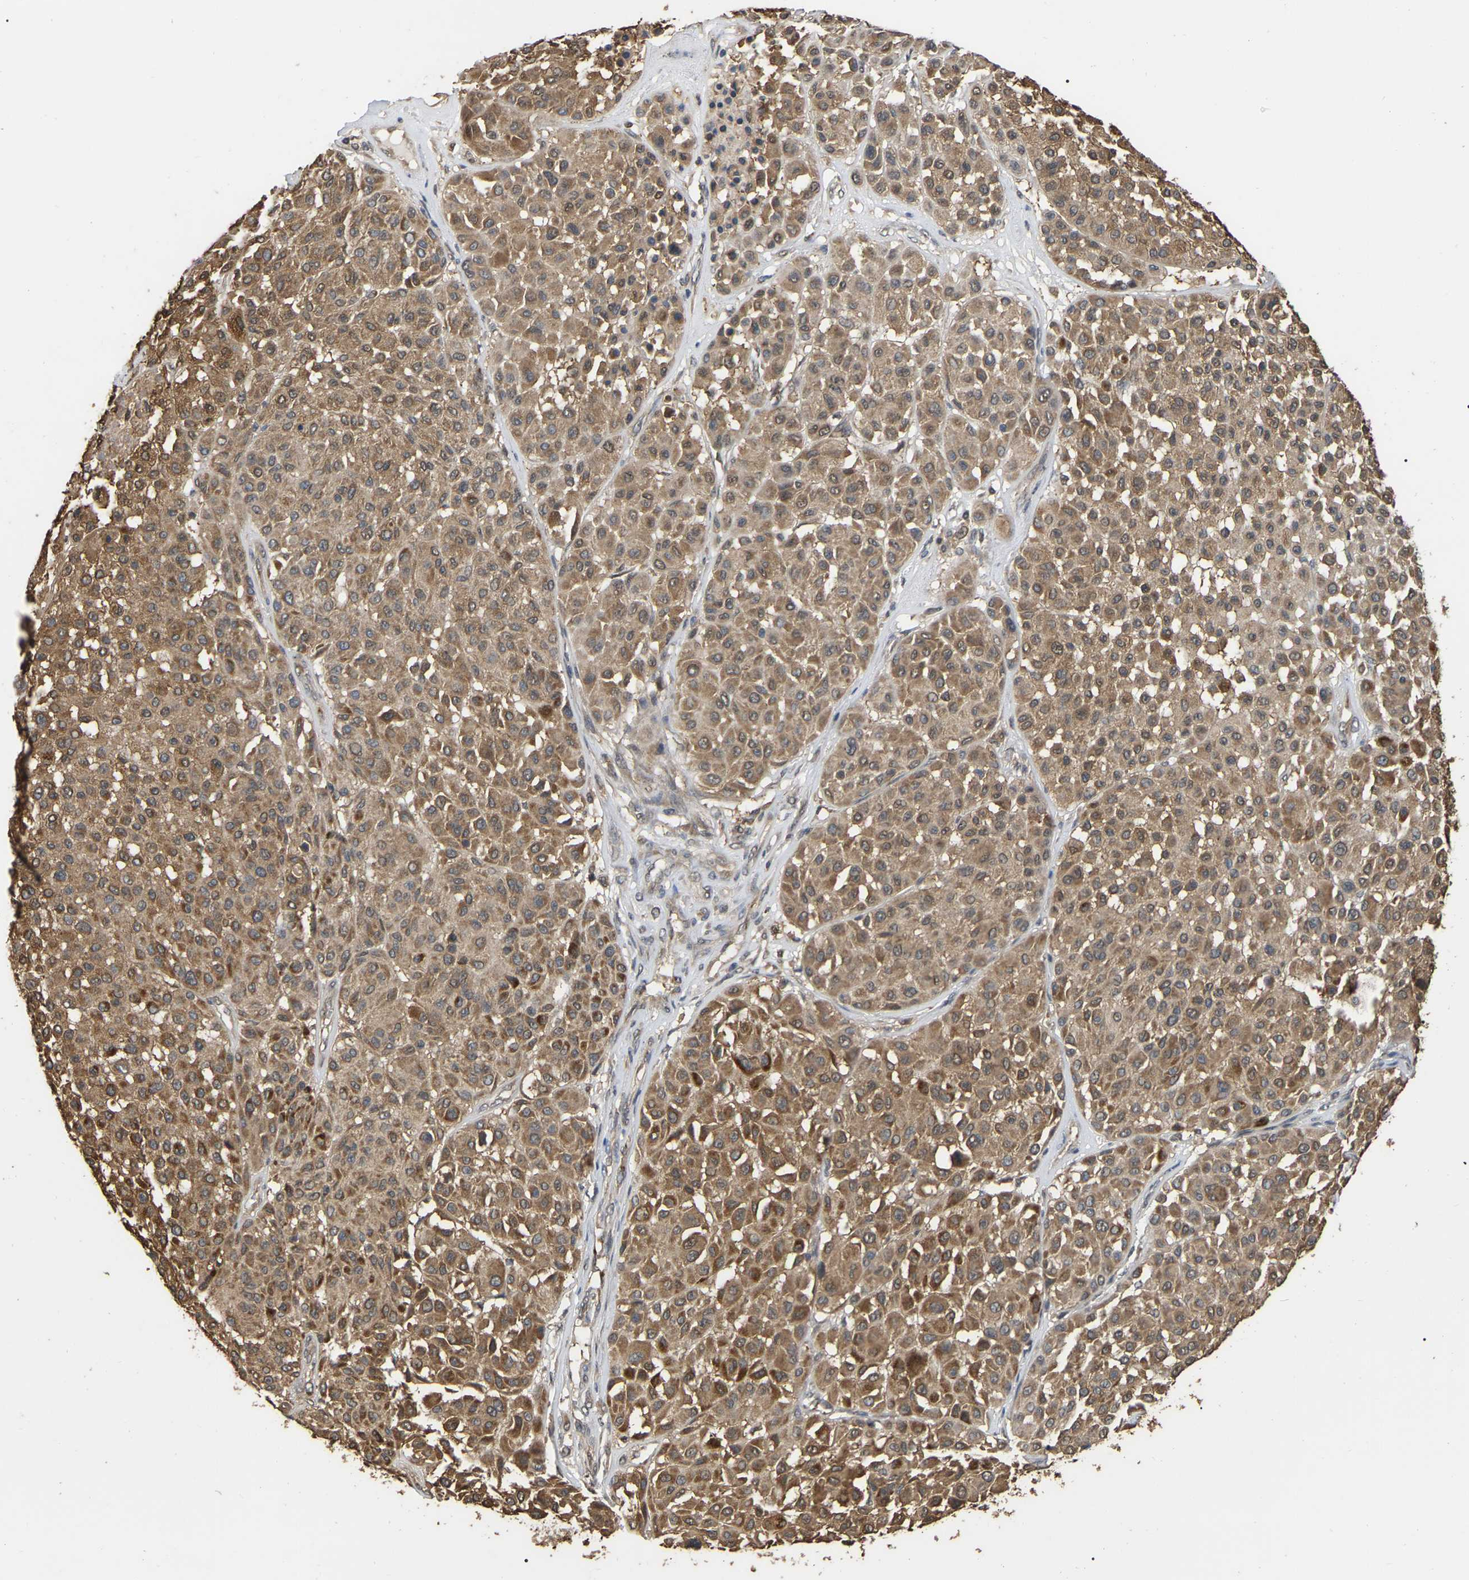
{"staining": {"intensity": "moderate", "quantity": ">75%", "location": "cytoplasmic/membranous"}, "tissue": "melanoma", "cell_type": "Tumor cells", "image_type": "cancer", "snomed": [{"axis": "morphology", "description": "Malignant melanoma, Metastatic site"}, {"axis": "topography", "description": "Soft tissue"}], "caption": "A micrograph of human malignant melanoma (metastatic site) stained for a protein demonstrates moderate cytoplasmic/membranous brown staining in tumor cells. (Brightfield microscopy of DAB IHC at high magnification).", "gene": "FAM219A", "patient": {"sex": "male", "age": 41}}